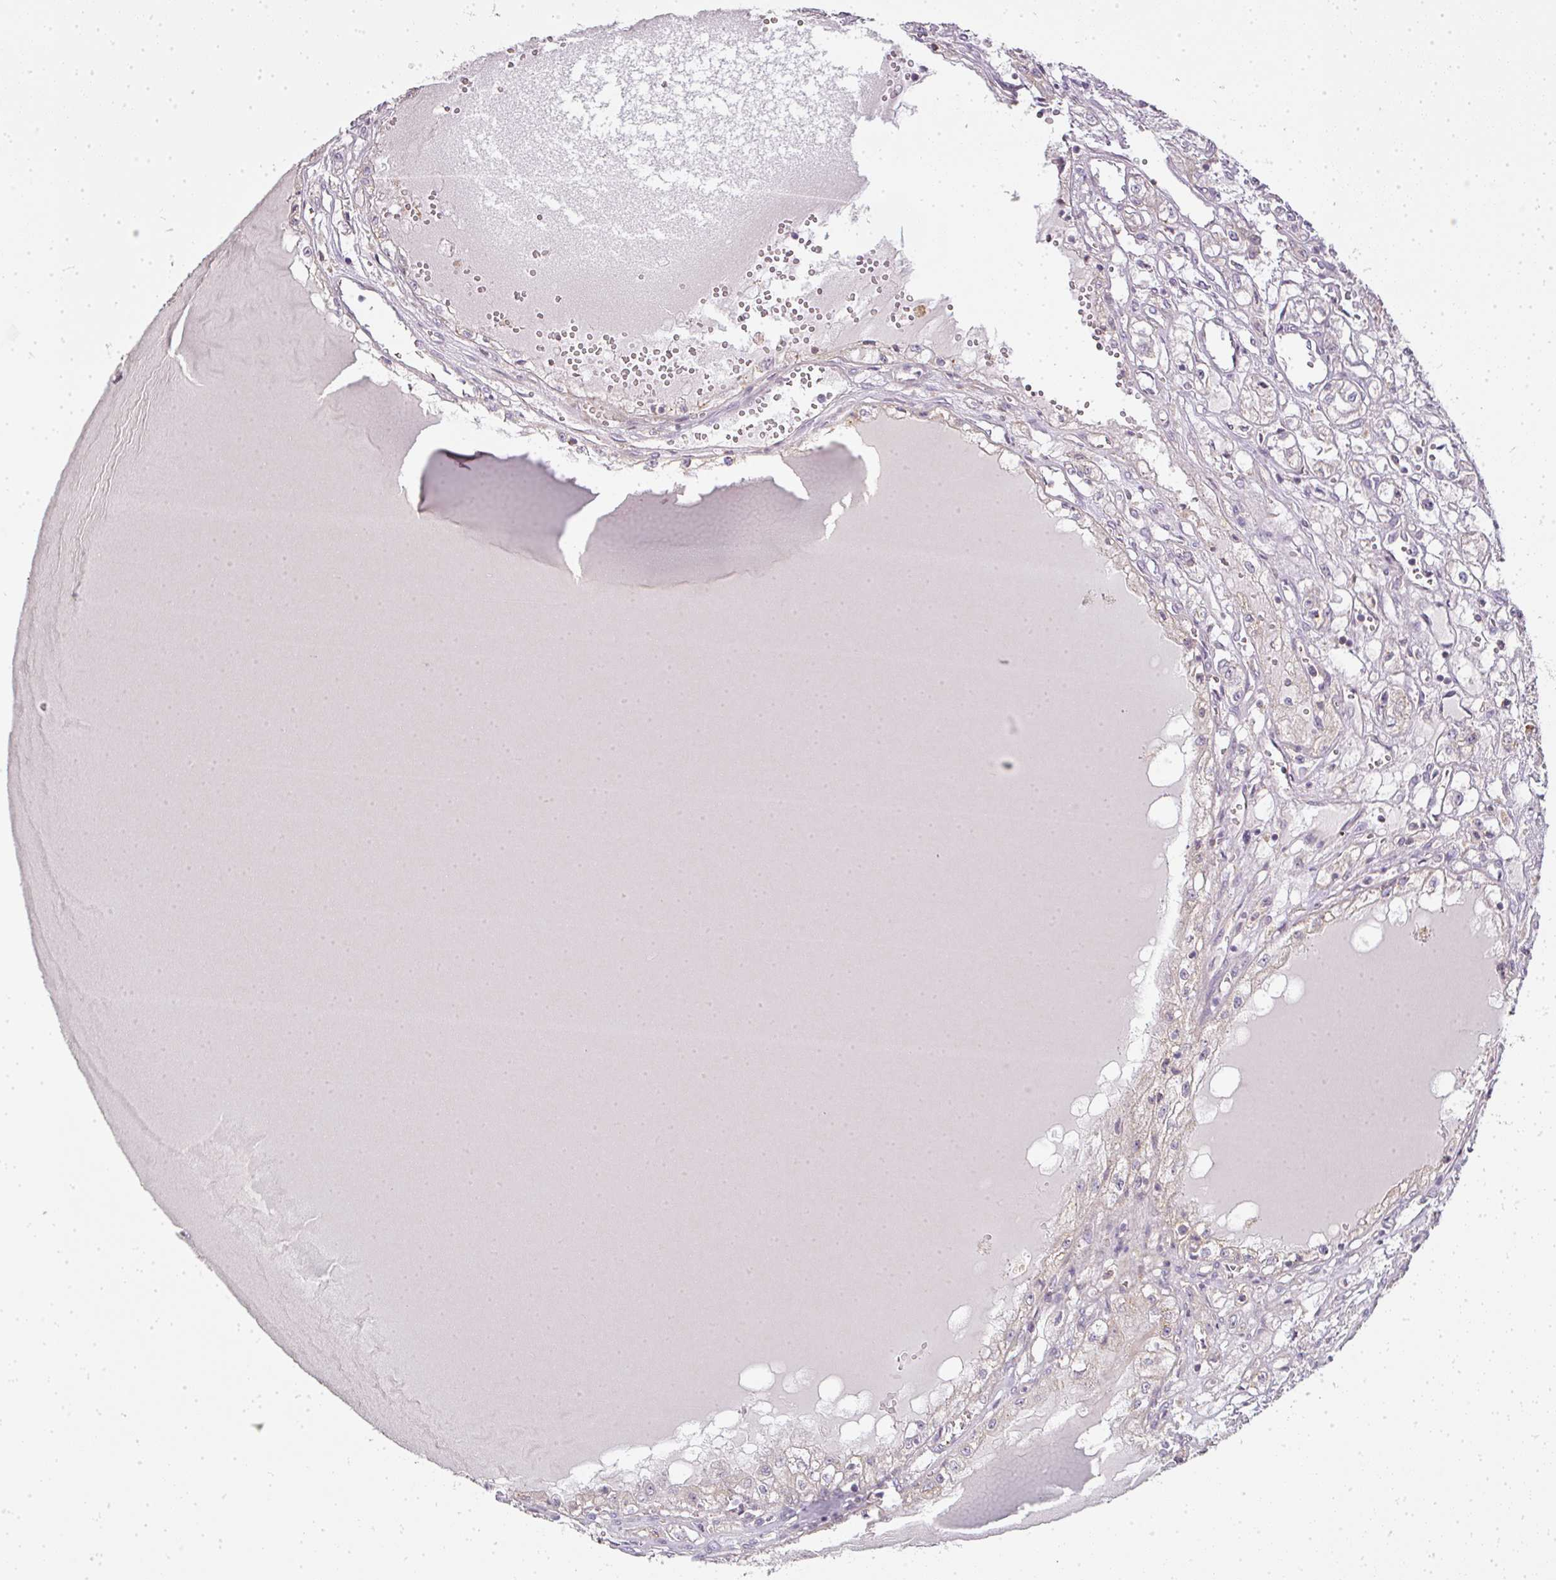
{"staining": {"intensity": "negative", "quantity": "none", "location": "none"}, "tissue": "renal cancer", "cell_type": "Tumor cells", "image_type": "cancer", "snomed": [{"axis": "morphology", "description": "Adenocarcinoma, NOS"}, {"axis": "topography", "description": "Kidney"}], "caption": "An immunohistochemistry histopathology image of adenocarcinoma (renal) is shown. There is no staining in tumor cells of adenocarcinoma (renal). (Stains: DAB immunohistochemistry (IHC) with hematoxylin counter stain, Microscopy: brightfield microscopy at high magnification).", "gene": "MED19", "patient": {"sex": "male", "age": 56}}